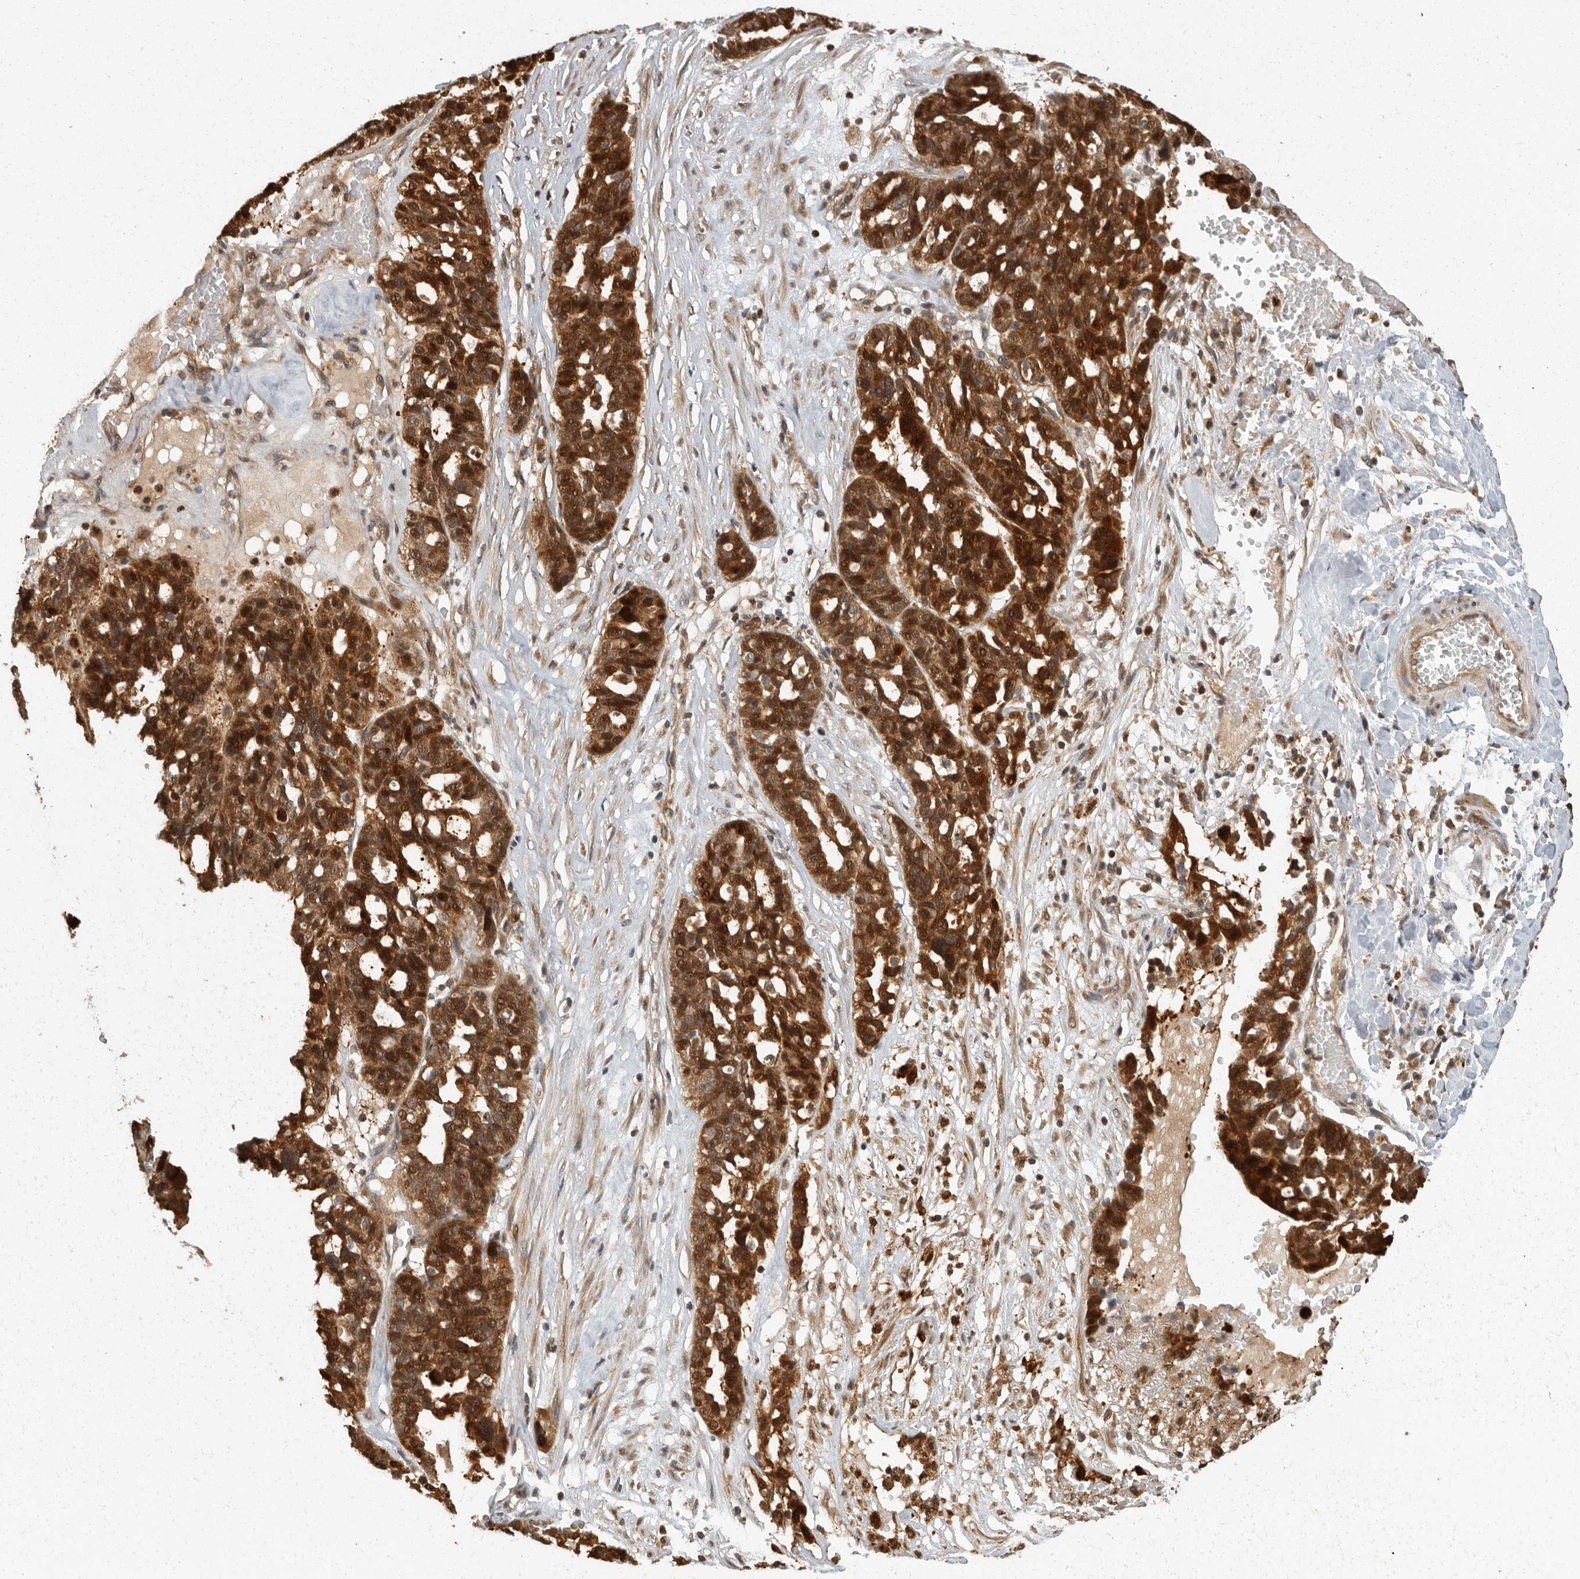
{"staining": {"intensity": "strong", "quantity": ">75%", "location": "cytoplasmic/membranous,nuclear"}, "tissue": "ovarian cancer", "cell_type": "Tumor cells", "image_type": "cancer", "snomed": [{"axis": "morphology", "description": "Cystadenocarcinoma, serous, NOS"}, {"axis": "topography", "description": "Ovary"}], "caption": "A brown stain shows strong cytoplasmic/membranous and nuclear positivity of a protein in ovarian cancer tumor cells. The protein is stained brown, and the nuclei are stained in blue (DAB (3,3'-diaminobenzidine) IHC with brightfield microscopy, high magnification).", "gene": "SWT1", "patient": {"sex": "female", "age": 59}}